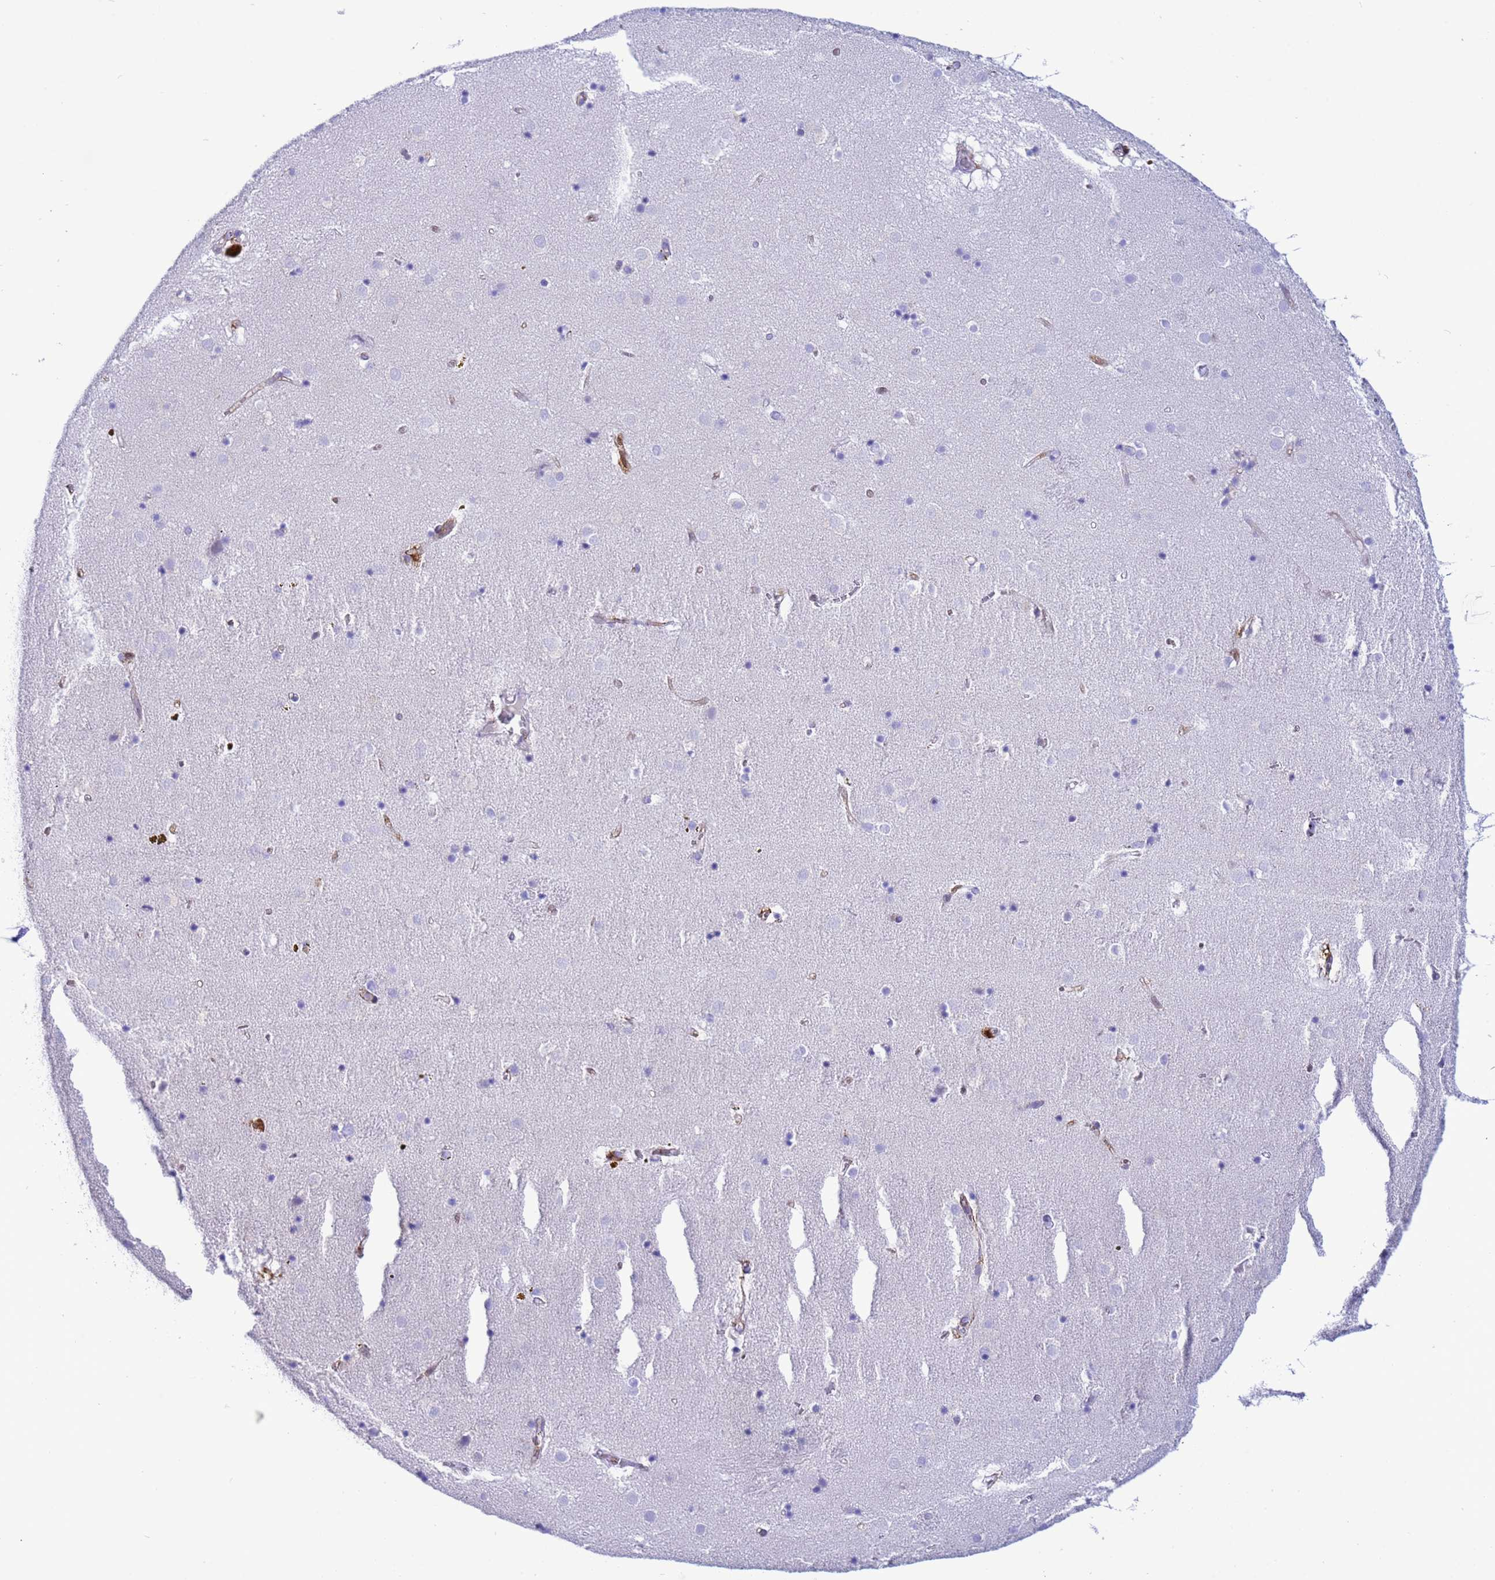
{"staining": {"intensity": "negative", "quantity": "none", "location": "none"}, "tissue": "caudate", "cell_type": "Glial cells", "image_type": "normal", "snomed": [{"axis": "morphology", "description": "Normal tissue, NOS"}, {"axis": "topography", "description": "Lateral ventricle wall"}], "caption": "Glial cells are negative for brown protein staining in unremarkable caudate. Nuclei are stained in blue.", "gene": "AKR1C2", "patient": {"sex": "male", "age": 70}}